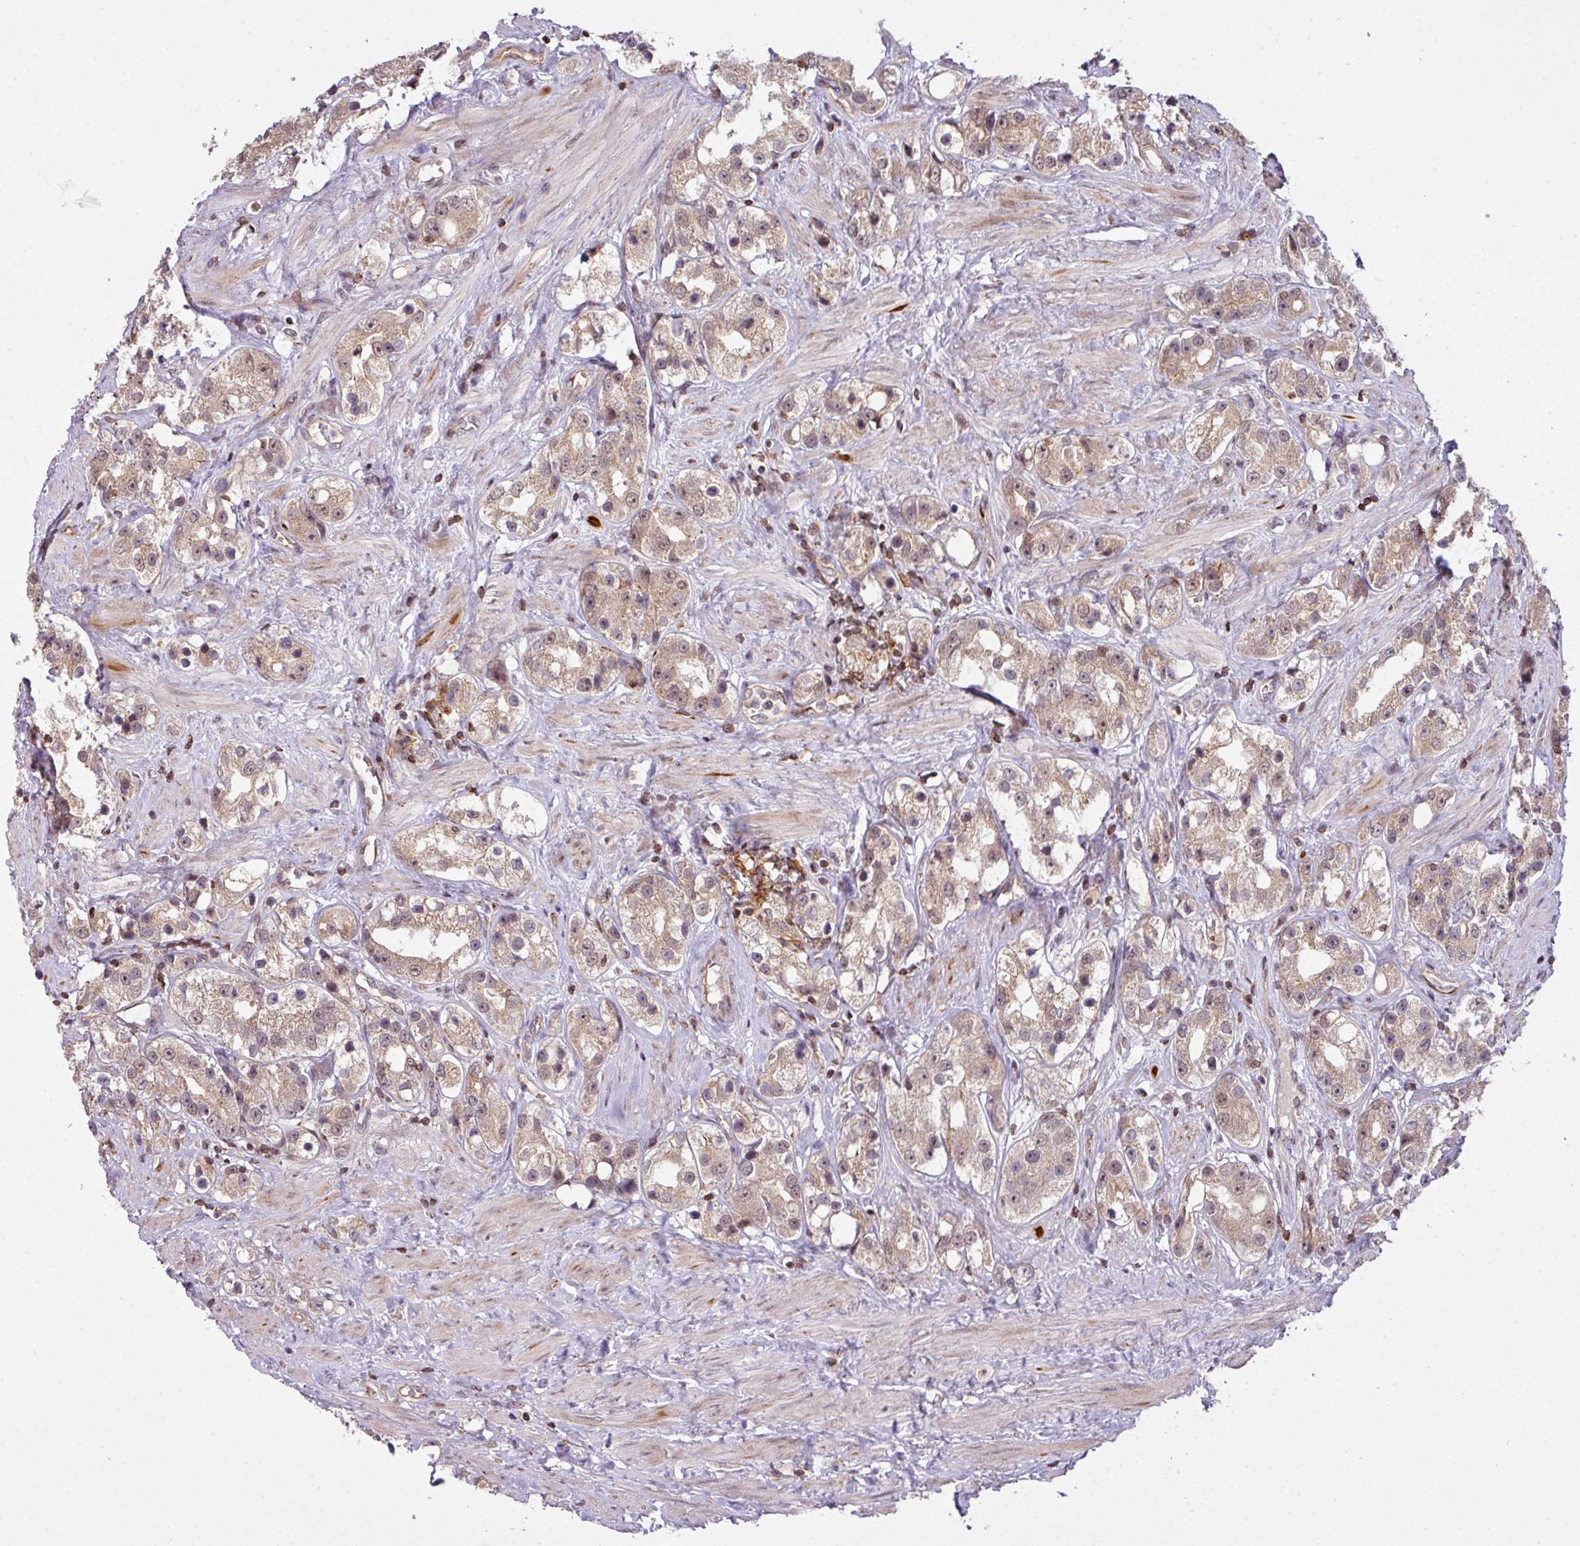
{"staining": {"intensity": "weak", "quantity": ">75%", "location": "cytoplasmic/membranous,nuclear"}, "tissue": "prostate cancer", "cell_type": "Tumor cells", "image_type": "cancer", "snomed": [{"axis": "morphology", "description": "Adenocarcinoma, NOS"}, {"axis": "topography", "description": "Prostate"}], "caption": "Weak cytoplasmic/membranous and nuclear positivity for a protein is seen in about >75% of tumor cells of adenocarcinoma (prostate) using immunohistochemistry.", "gene": "ZC2HC1C", "patient": {"sex": "male", "age": 79}}